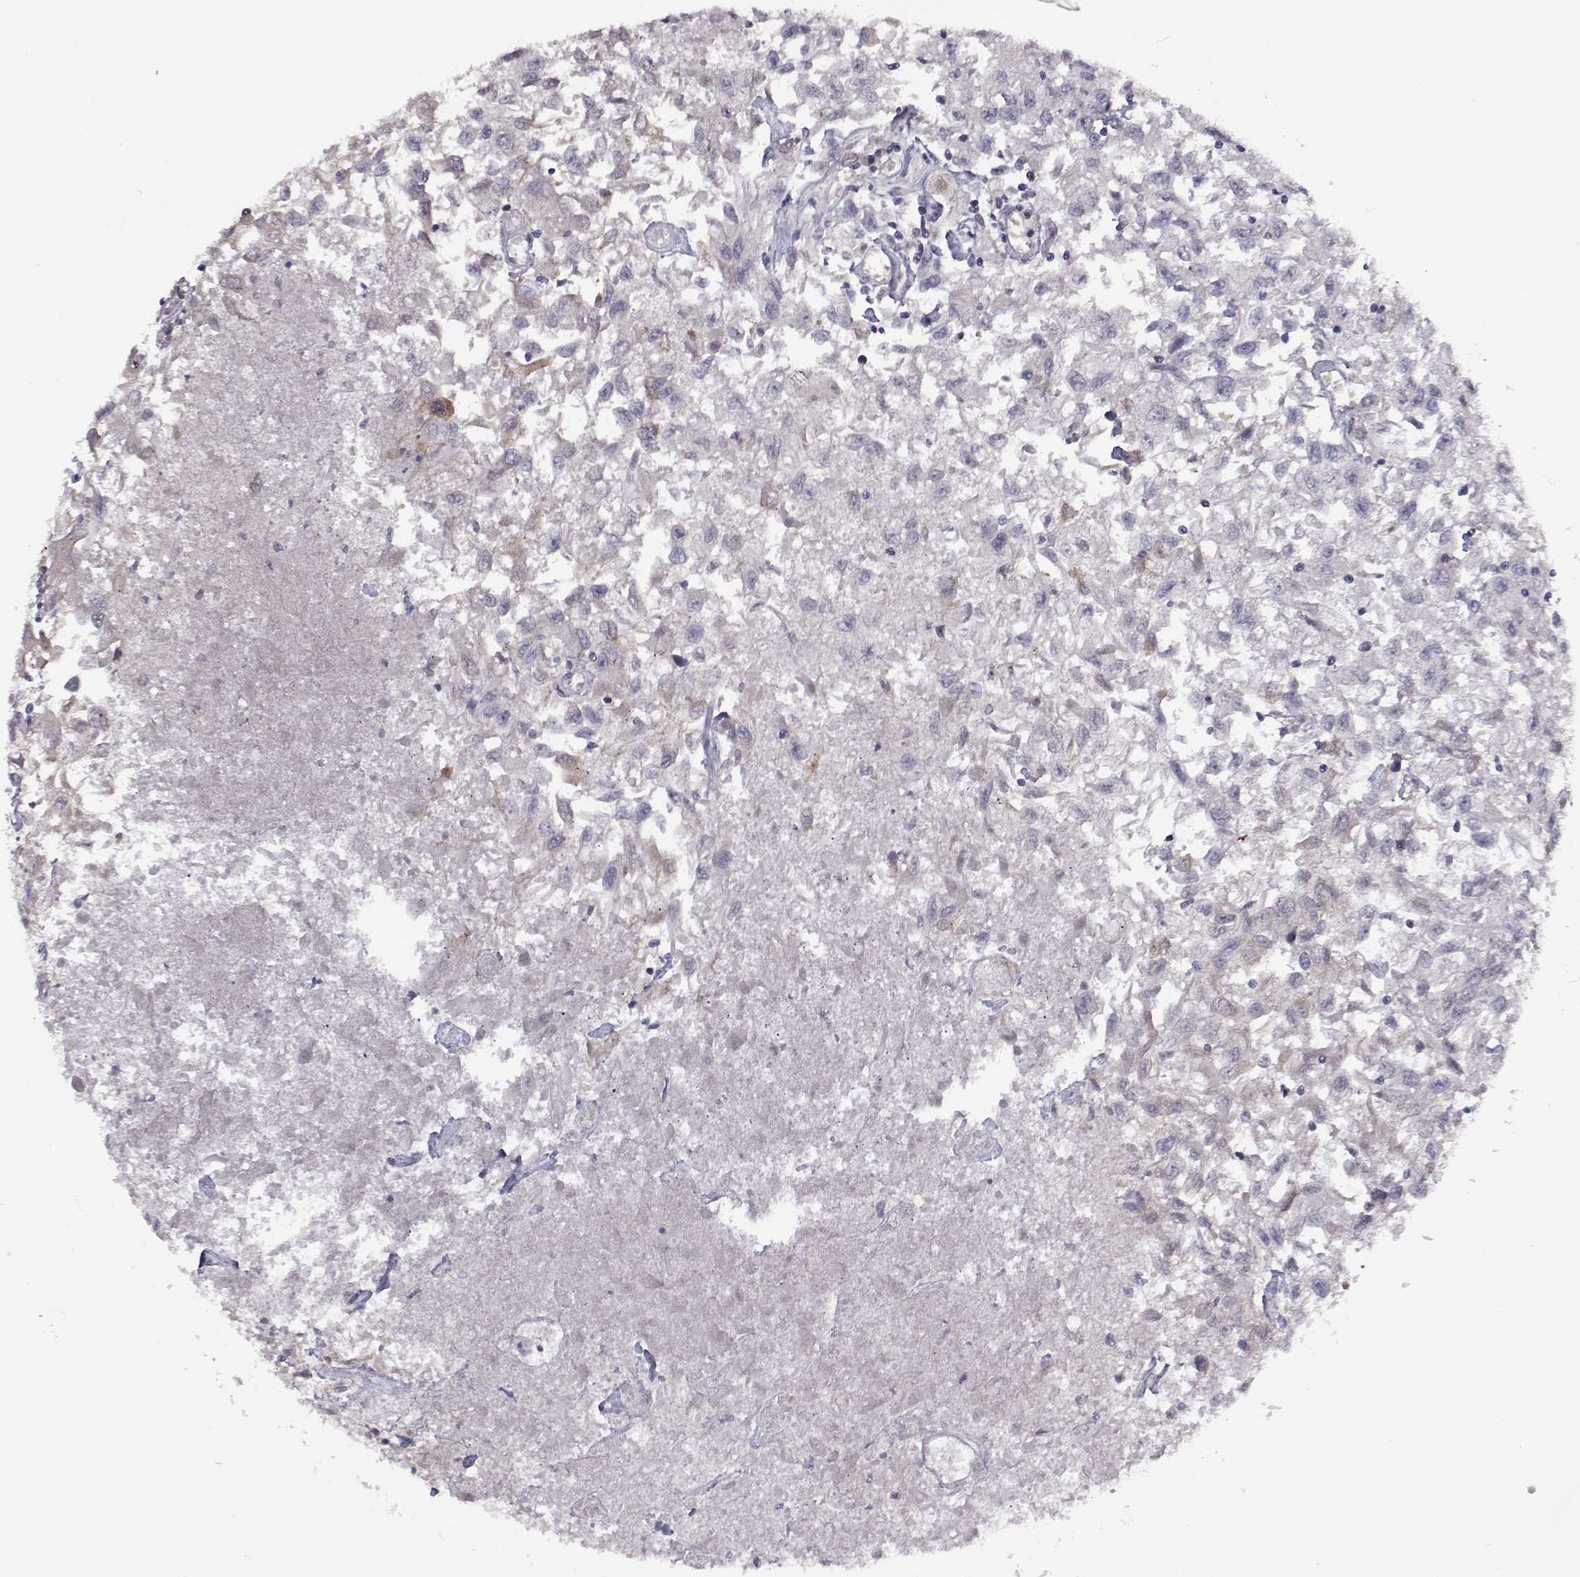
{"staining": {"intensity": "negative", "quantity": "none", "location": "none"}, "tissue": "renal cancer", "cell_type": "Tumor cells", "image_type": "cancer", "snomed": [{"axis": "morphology", "description": "Adenocarcinoma, NOS"}, {"axis": "topography", "description": "Kidney"}], "caption": "Tumor cells are negative for brown protein staining in renal cancer (adenocarcinoma). The staining is performed using DAB (3,3'-diaminobenzidine) brown chromogen with nuclei counter-stained in using hematoxylin.", "gene": "TRIP10", "patient": {"sex": "female", "age": 76}}